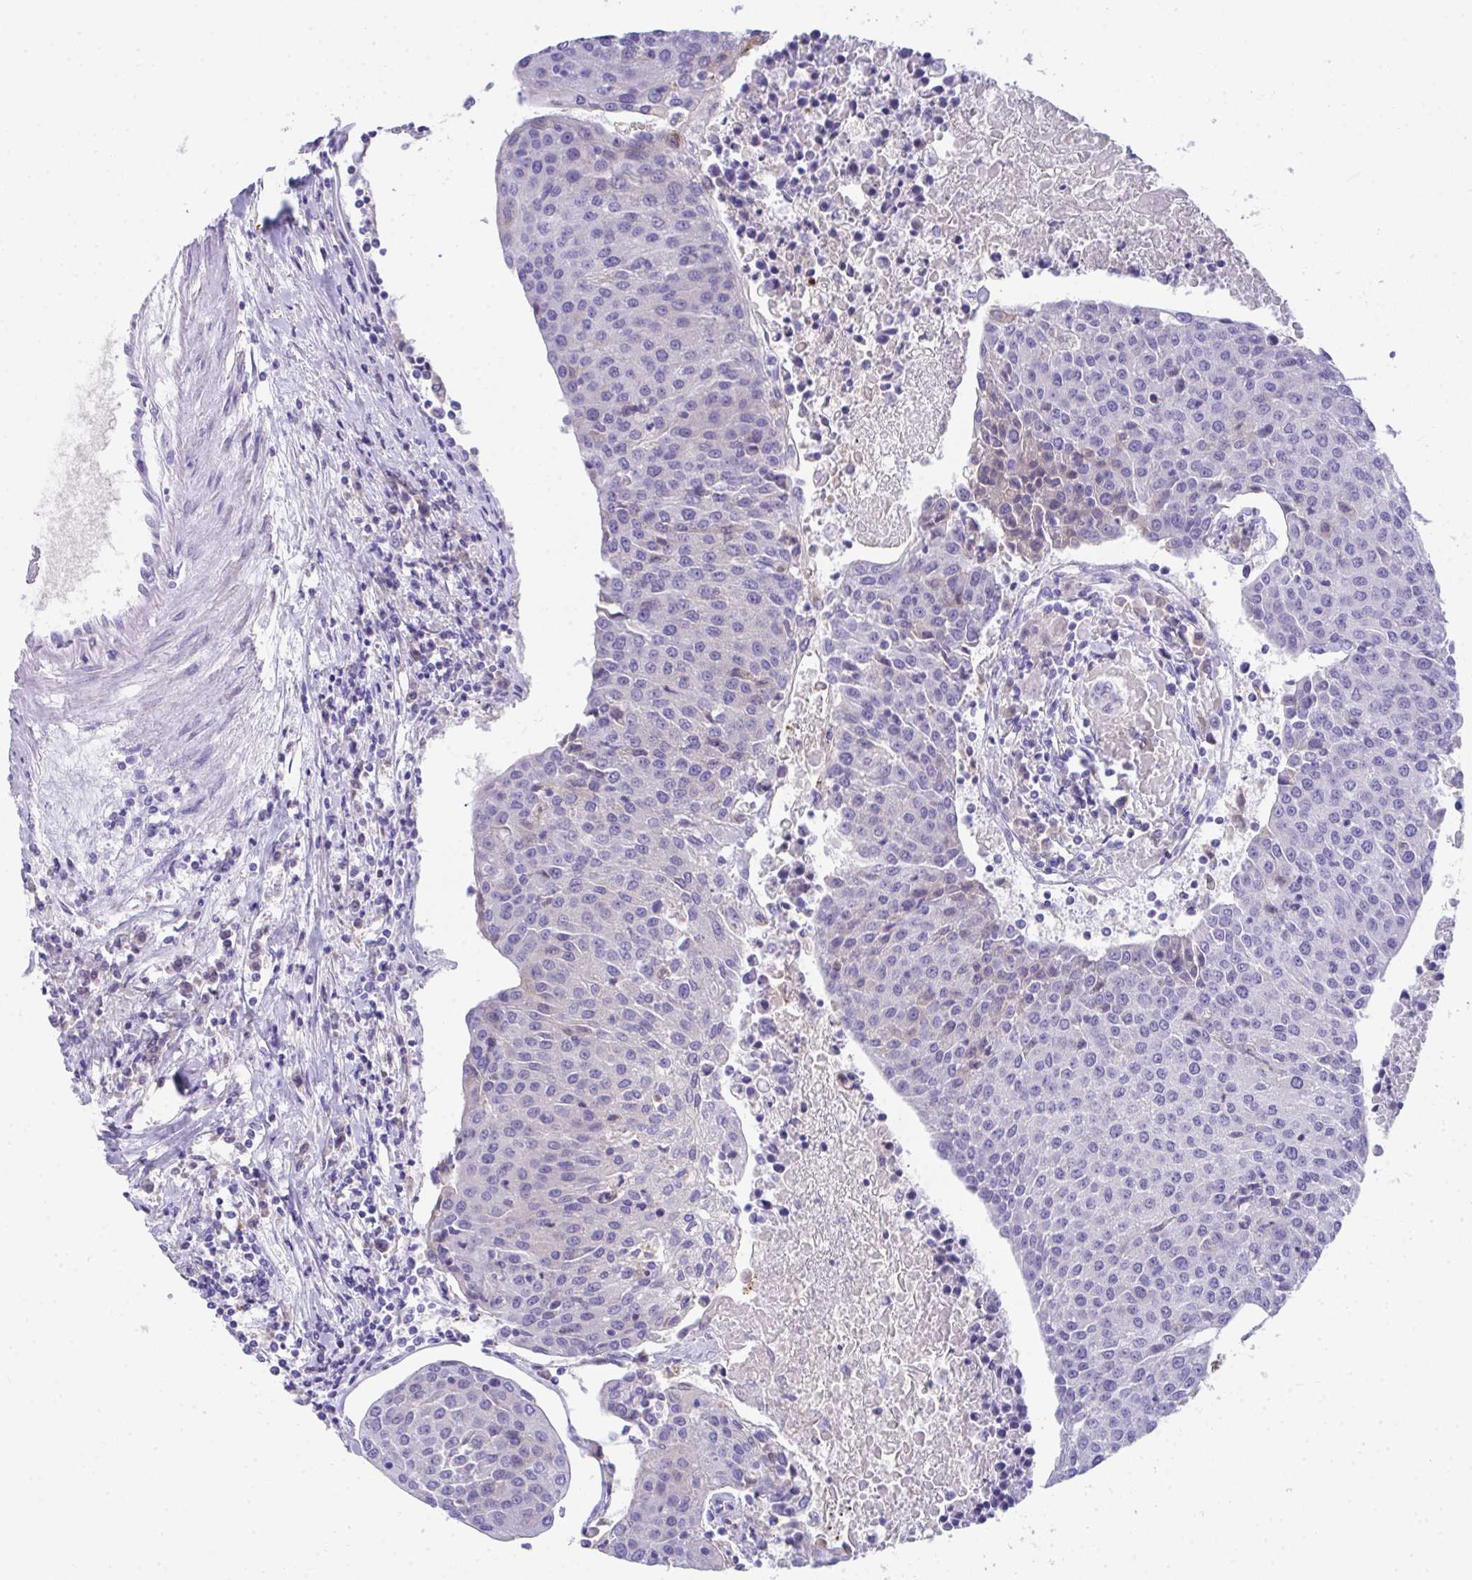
{"staining": {"intensity": "negative", "quantity": "none", "location": "none"}, "tissue": "urothelial cancer", "cell_type": "Tumor cells", "image_type": "cancer", "snomed": [{"axis": "morphology", "description": "Urothelial carcinoma, High grade"}, {"axis": "topography", "description": "Urinary bladder"}], "caption": "There is no significant staining in tumor cells of high-grade urothelial carcinoma.", "gene": "COA5", "patient": {"sex": "female", "age": 85}}